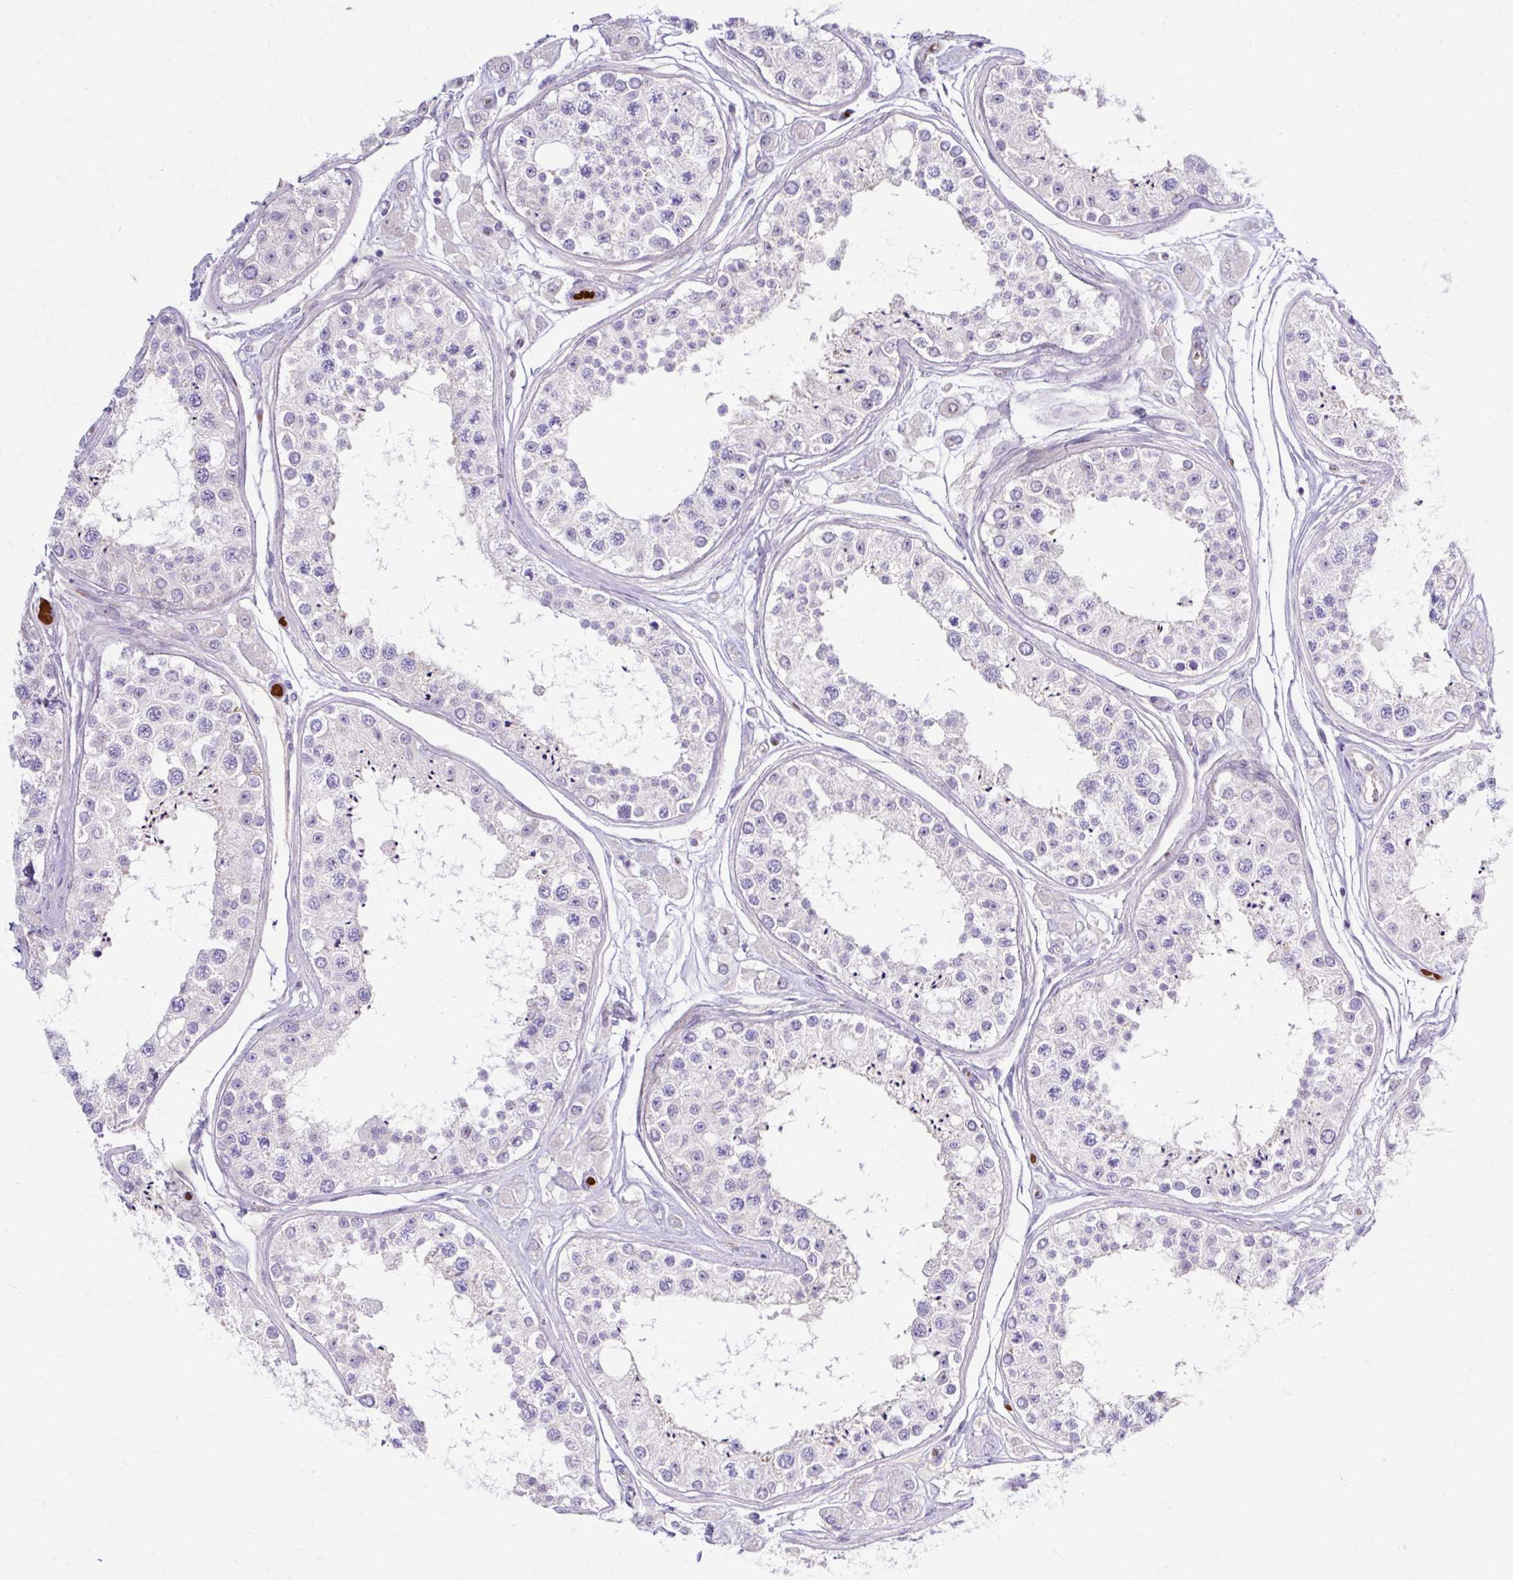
{"staining": {"intensity": "negative", "quantity": "none", "location": "none"}, "tissue": "testis", "cell_type": "Cells in seminiferous ducts", "image_type": "normal", "snomed": [{"axis": "morphology", "description": "Normal tissue, NOS"}, {"axis": "topography", "description": "Testis"}], "caption": "Cells in seminiferous ducts show no significant expression in normal testis.", "gene": "USHBP1", "patient": {"sex": "male", "age": 25}}